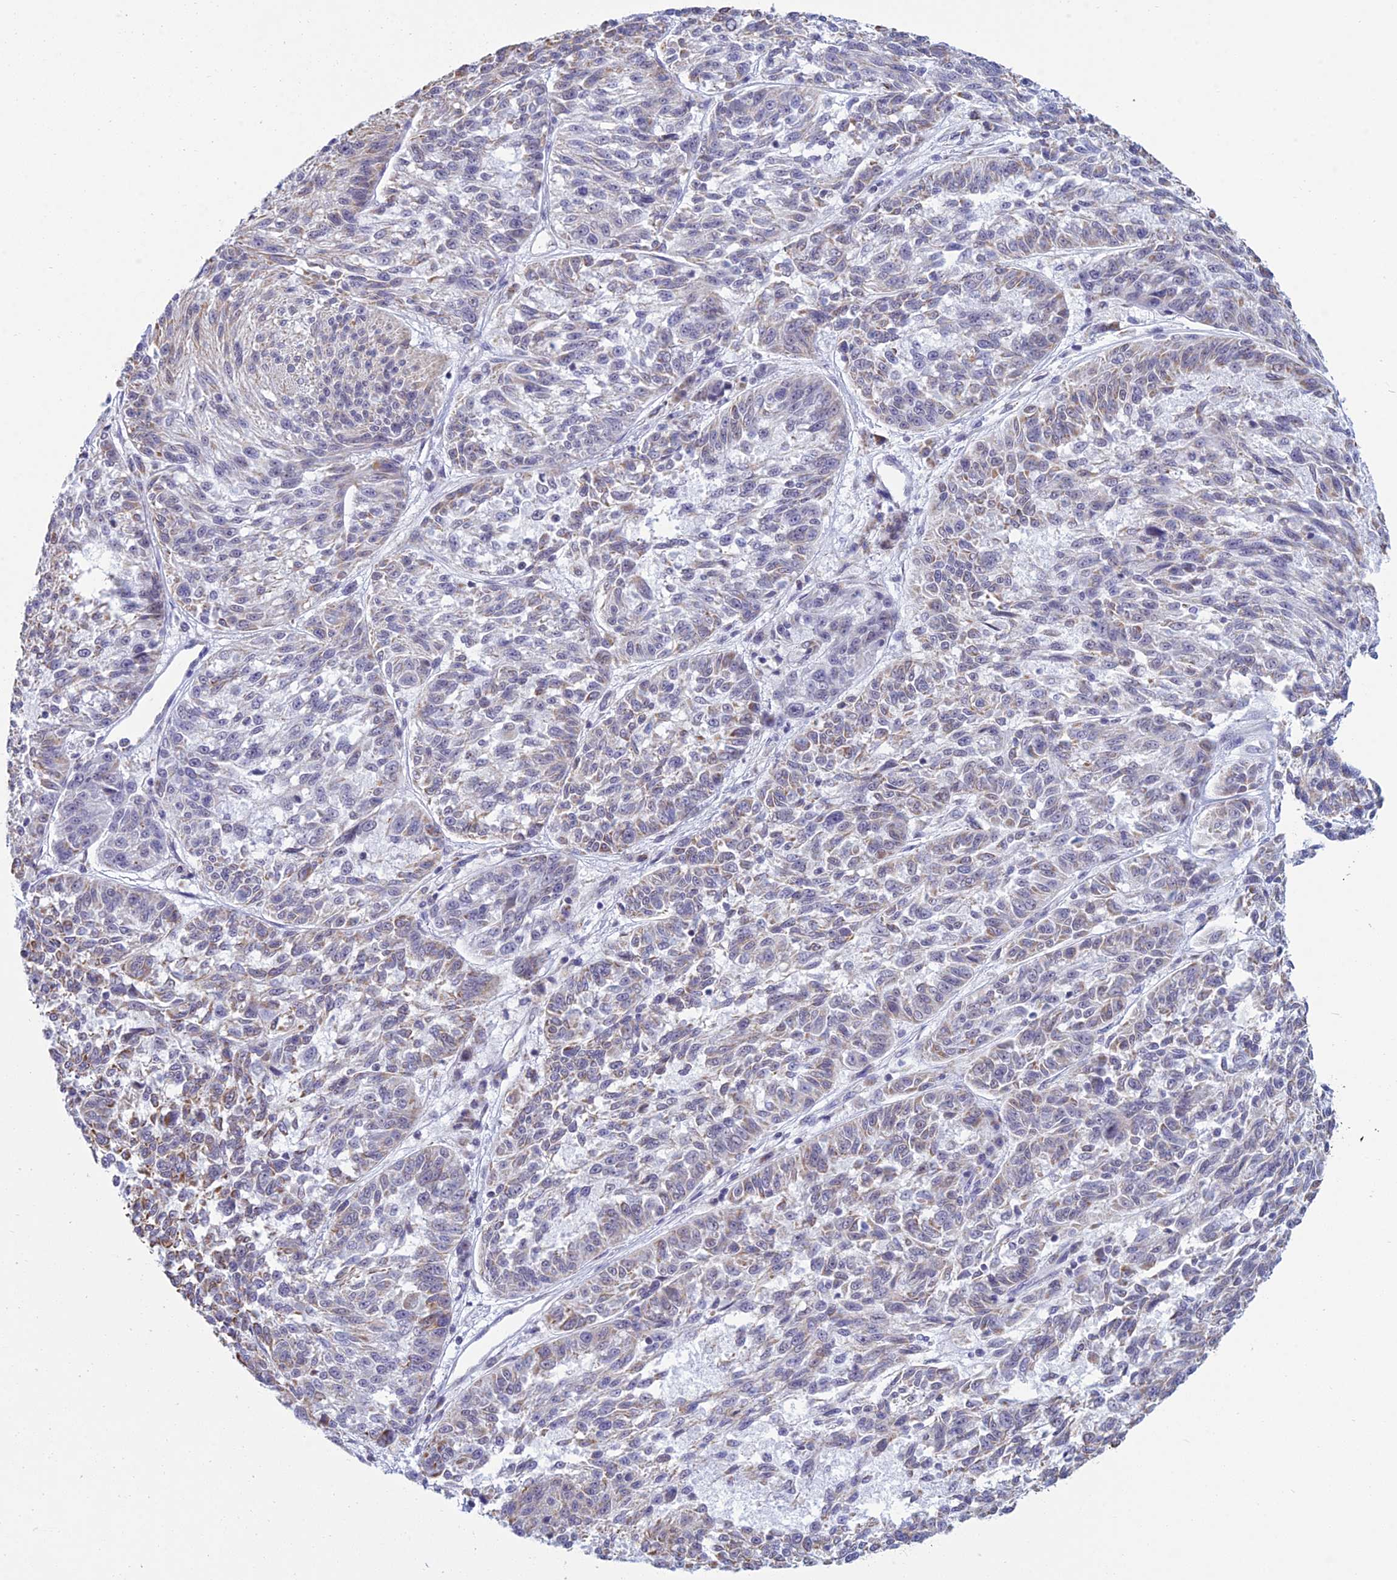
{"staining": {"intensity": "weak", "quantity": "<25%", "location": "cytoplasmic/membranous"}, "tissue": "melanoma", "cell_type": "Tumor cells", "image_type": "cancer", "snomed": [{"axis": "morphology", "description": "Malignant melanoma, NOS"}, {"axis": "topography", "description": "Skin"}], "caption": "This photomicrograph is of melanoma stained with immunohistochemistry (IHC) to label a protein in brown with the nuclei are counter-stained blue. There is no staining in tumor cells. The staining is performed using DAB (3,3'-diaminobenzidine) brown chromogen with nuclei counter-stained in using hematoxylin.", "gene": "KLF14", "patient": {"sex": "male", "age": 53}}